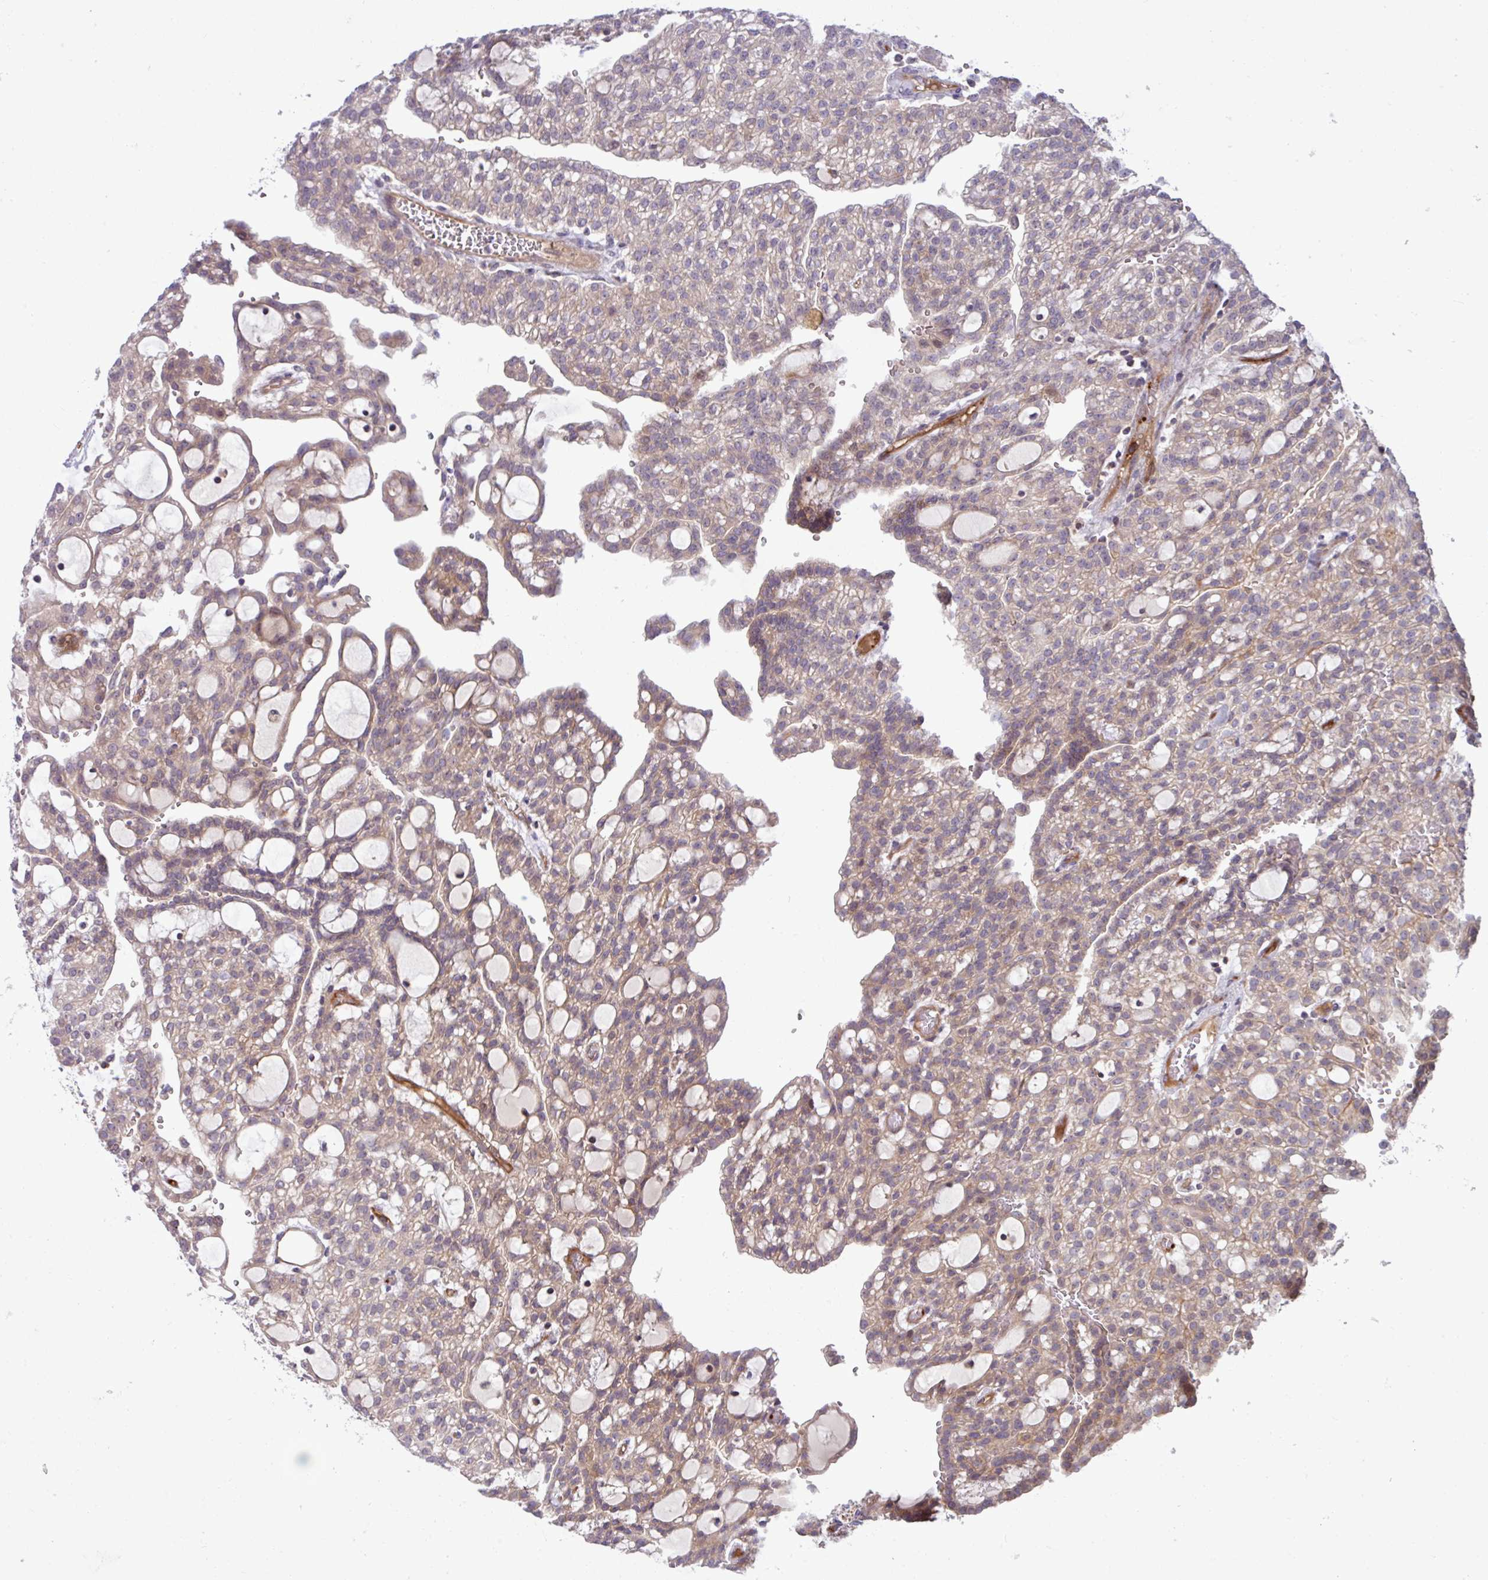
{"staining": {"intensity": "weak", "quantity": "25%-75%", "location": "cytoplasmic/membranous"}, "tissue": "renal cancer", "cell_type": "Tumor cells", "image_type": "cancer", "snomed": [{"axis": "morphology", "description": "Adenocarcinoma, NOS"}, {"axis": "topography", "description": "Kidney"}], "caption": "IHC histopathology image of human renal adenocarcinoma stained for a protein (brown), which exhibits low levels of weak cytoplasmic/membranous positivity in about 25%-75% of tumor cells.", "gene": "B4GALNT4", "patient": {"sex": "male", "age": 63}}